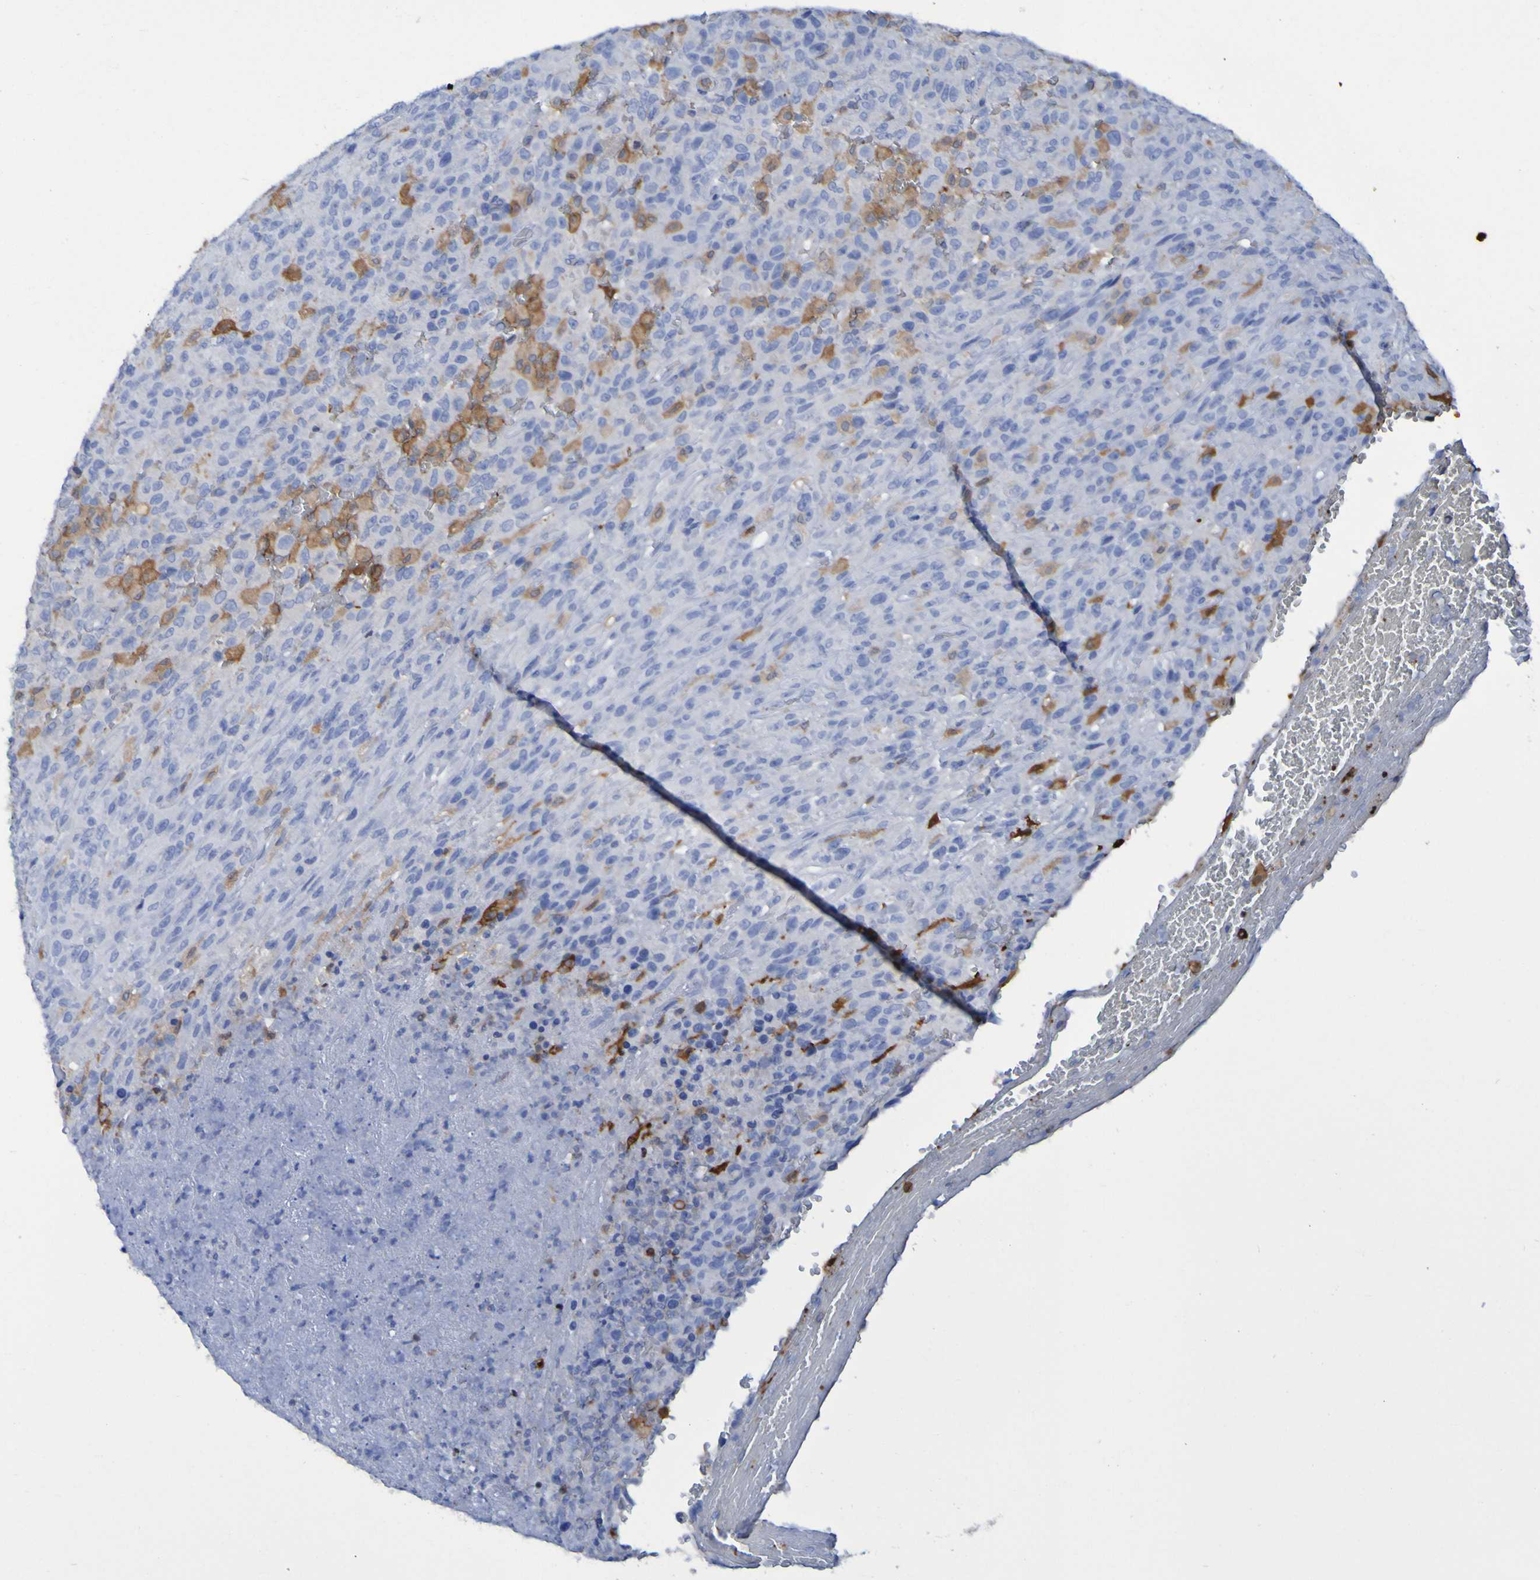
{"staining": {"intensity": "moderate", "quantity": "<25%", "location": "cytoplasmic/membranous"}, "tissue": "urothelial cancer", "cell_type": "Tumor cells", "image_type": "cancer", "snomed": [{"axis": "morphology", "description": "Urothelial carcinoma, High grade"}, {"axis": "topography", "description": "Urinary bladder"}], "caption": "High-grade urothelial carcinoma stained for a protein shows moderate cytoplasmic/membranous positivity in tumor cells.", "gene": "MPPE1", "patient": {"sex": "male", "age": 66}}